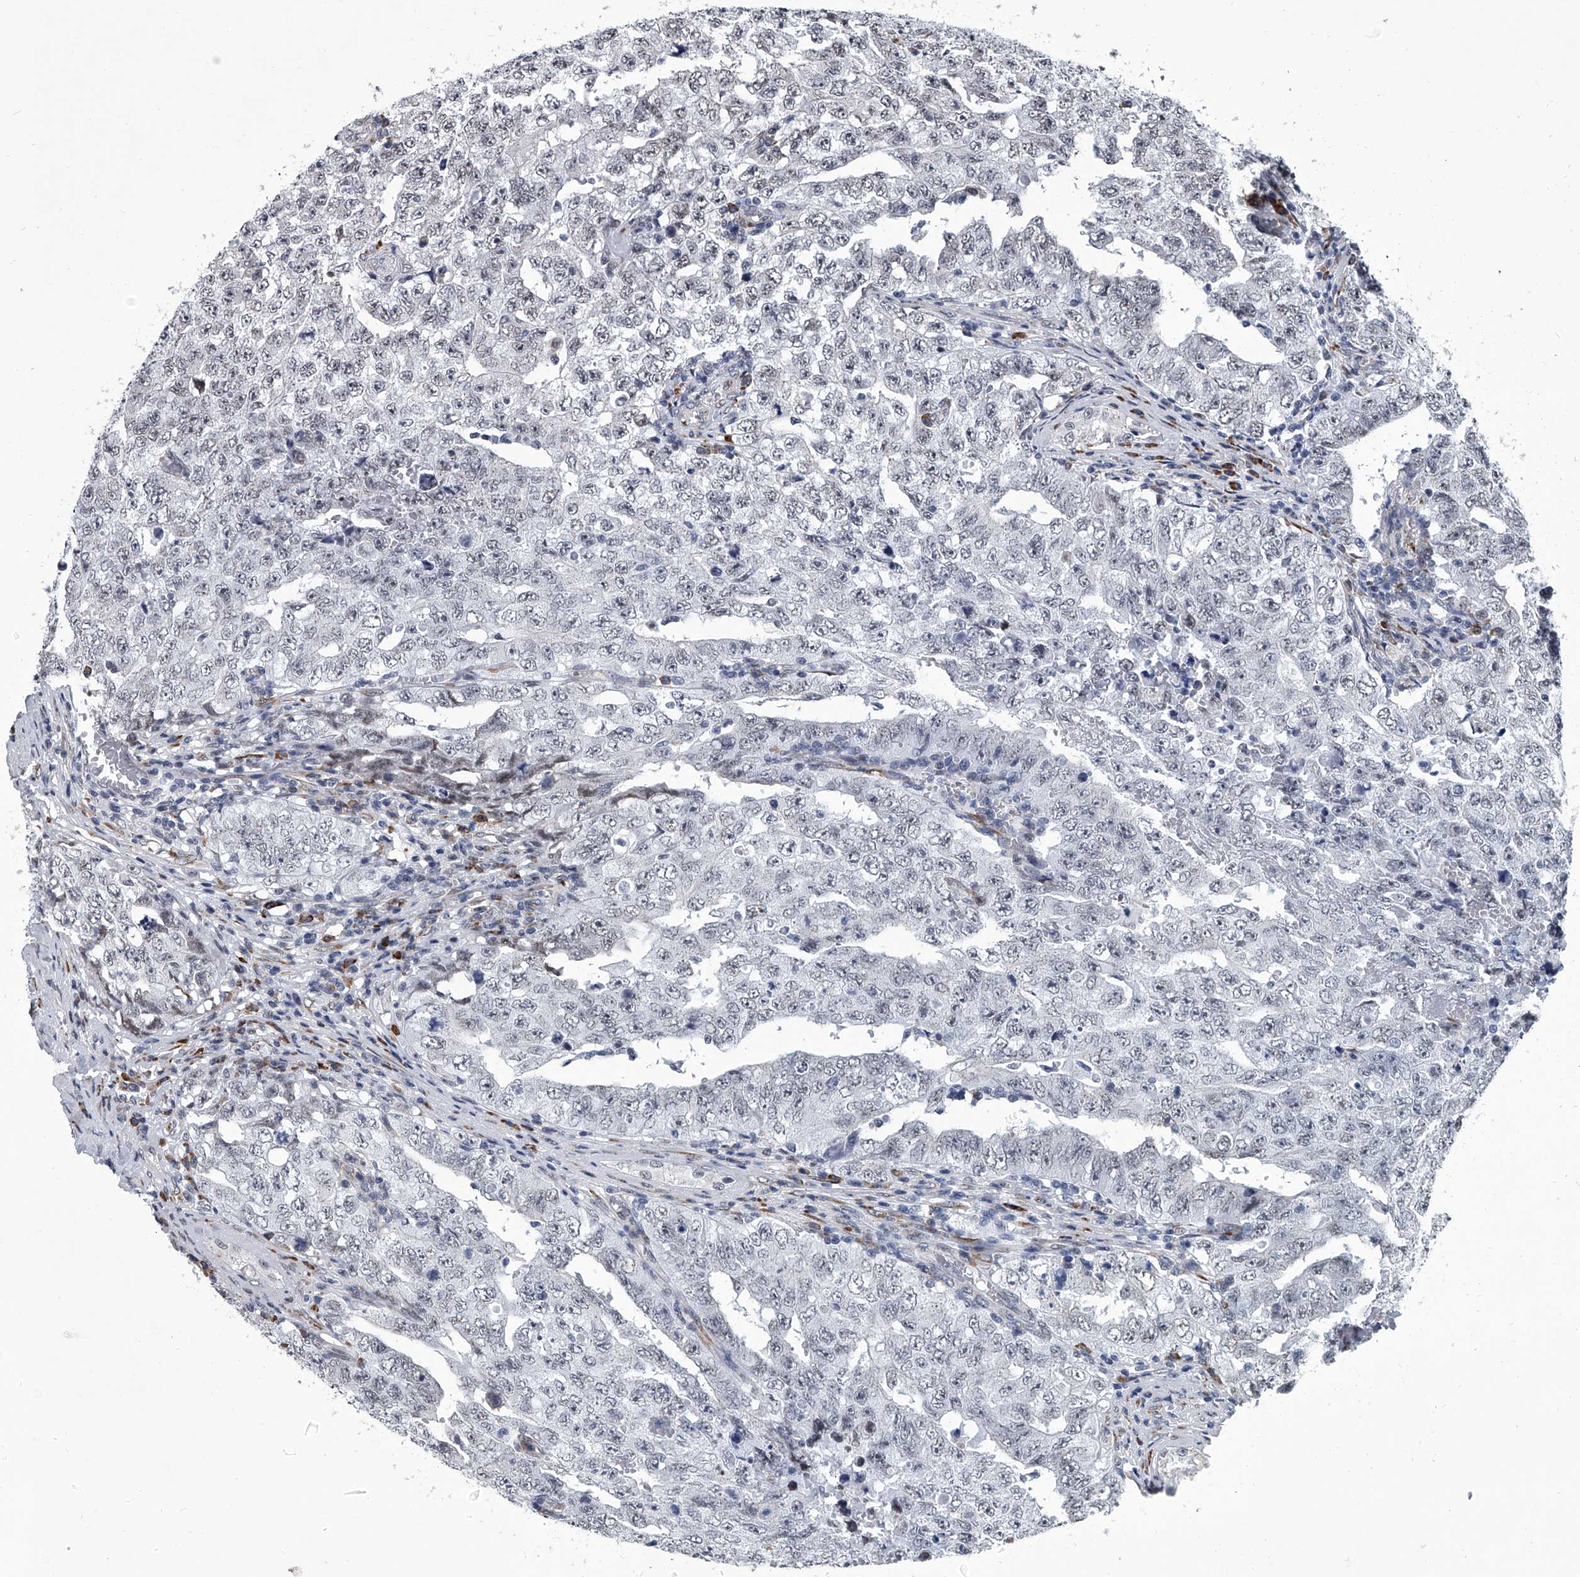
{"staining": {"intensity": "negative", "quantity": "none", "location": "none"}, "tissue": "testis cancer", "cell_type": "Tumor cells", "image_type": "cancer", "snomed": [{"axis": "morphology", "description": "Carcinoma, Embryonal, NOS"}, {"axis": "topography", "description": "Testis"}], "caption": "This is an immunohistochemistry (IHC) micrograph of human testis cancer (embryonal carcinoma). There is no staining in tumor cells.", "gene": "PPP2R5D", "patient": {"sex": "male", "age": 26}}